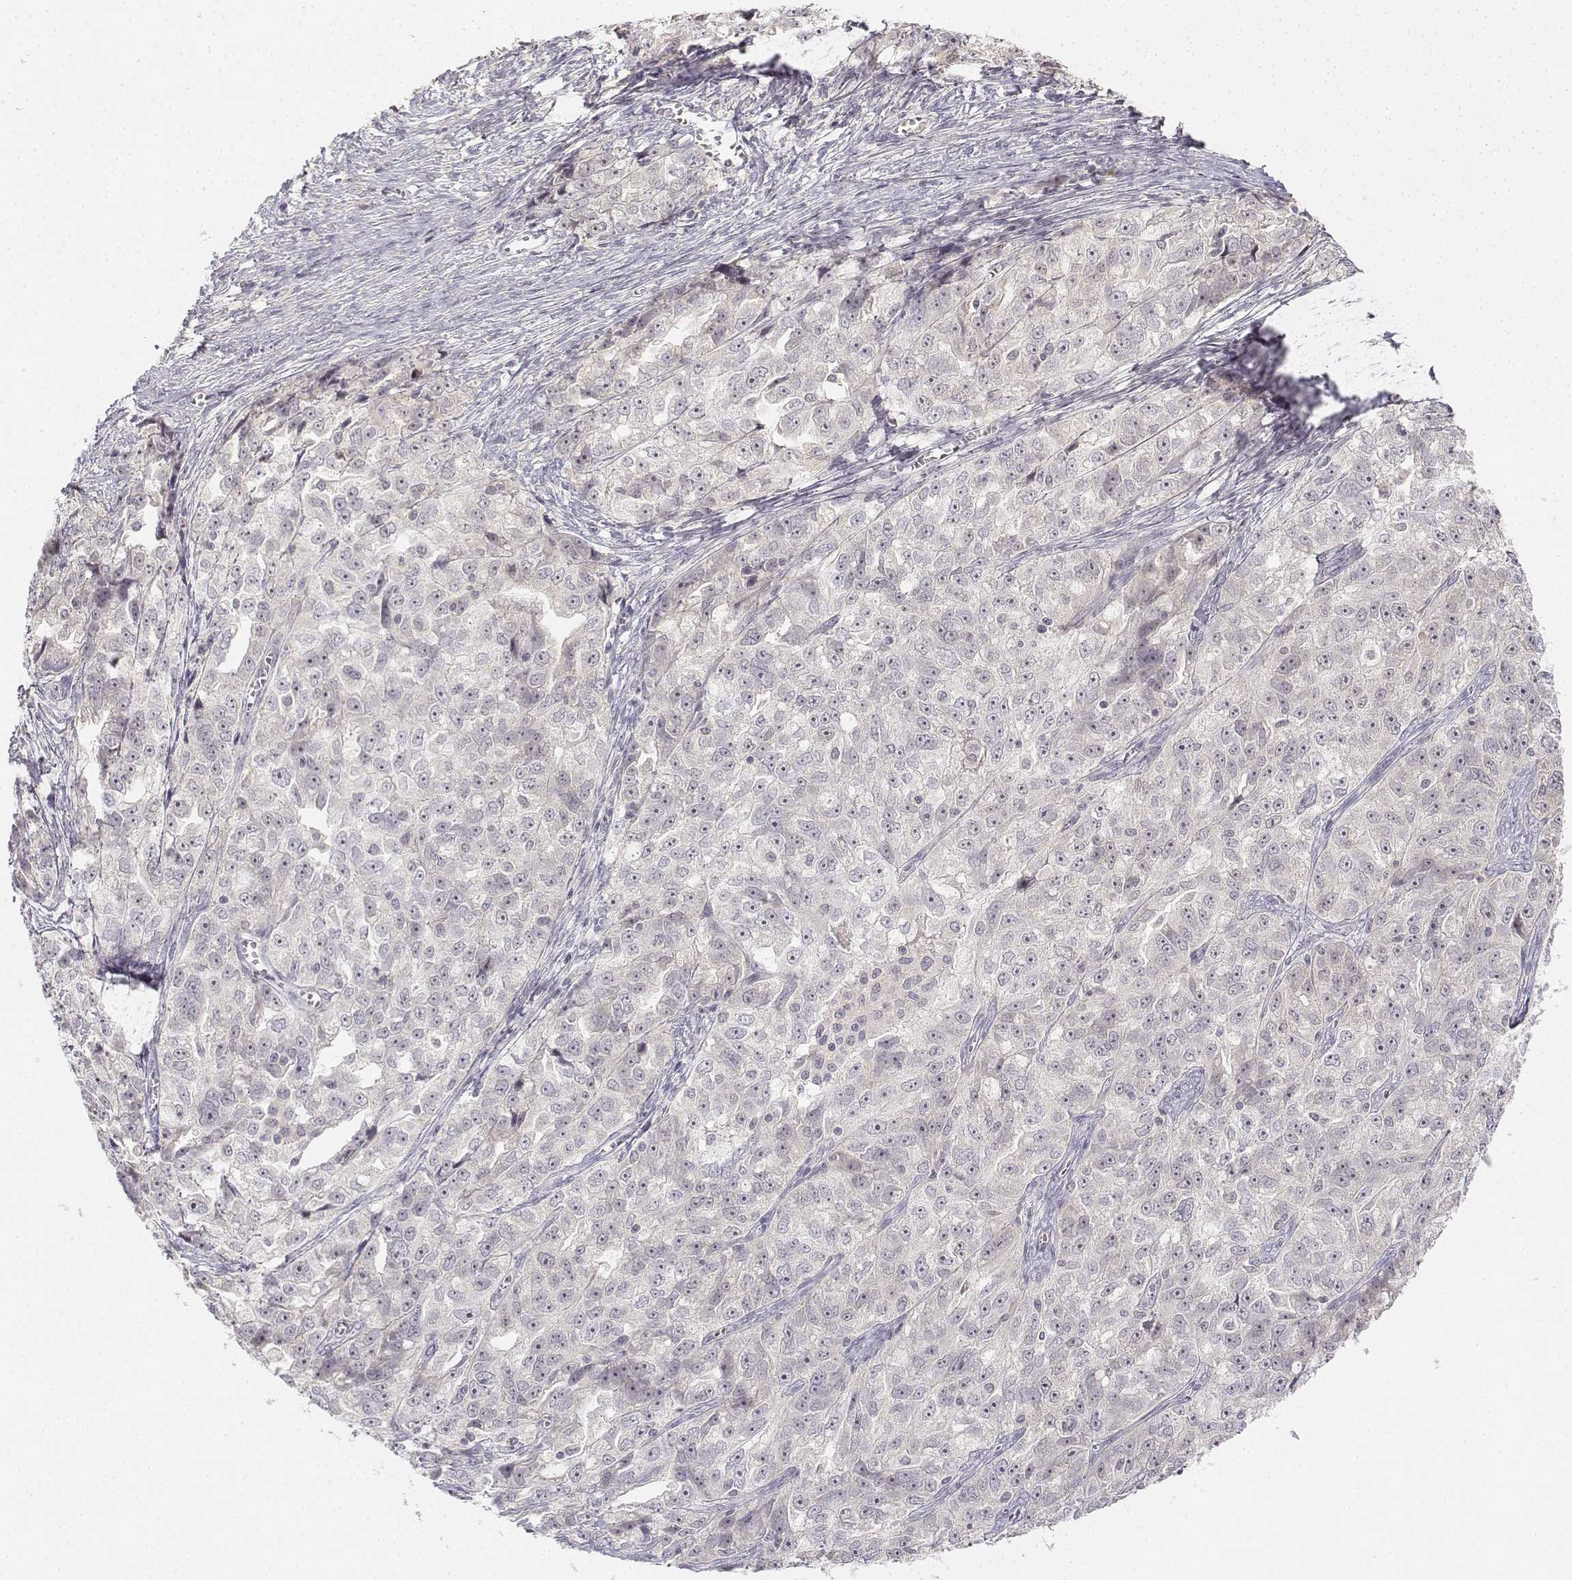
{"staining": {"intensity": "negative", "quantity": "none", "location": "none"}, "tissue": "ovarian cancer", "cell_type": "Tumor cells", "image_type": "cancer", "snomed": [{"axis": "morphology", "description": "Cystadenocarcinoma, serous, NOS"}, {"axis": "topography", "description": "Ovary"}], "caption": "Immunohistochemical staining of serous cystadenocarcinoma (ovarian) demonstrates no significant staining in tumor cells.", "gene": "GLIPR1L2", "patient": {"sex": "female", "age": 51}}